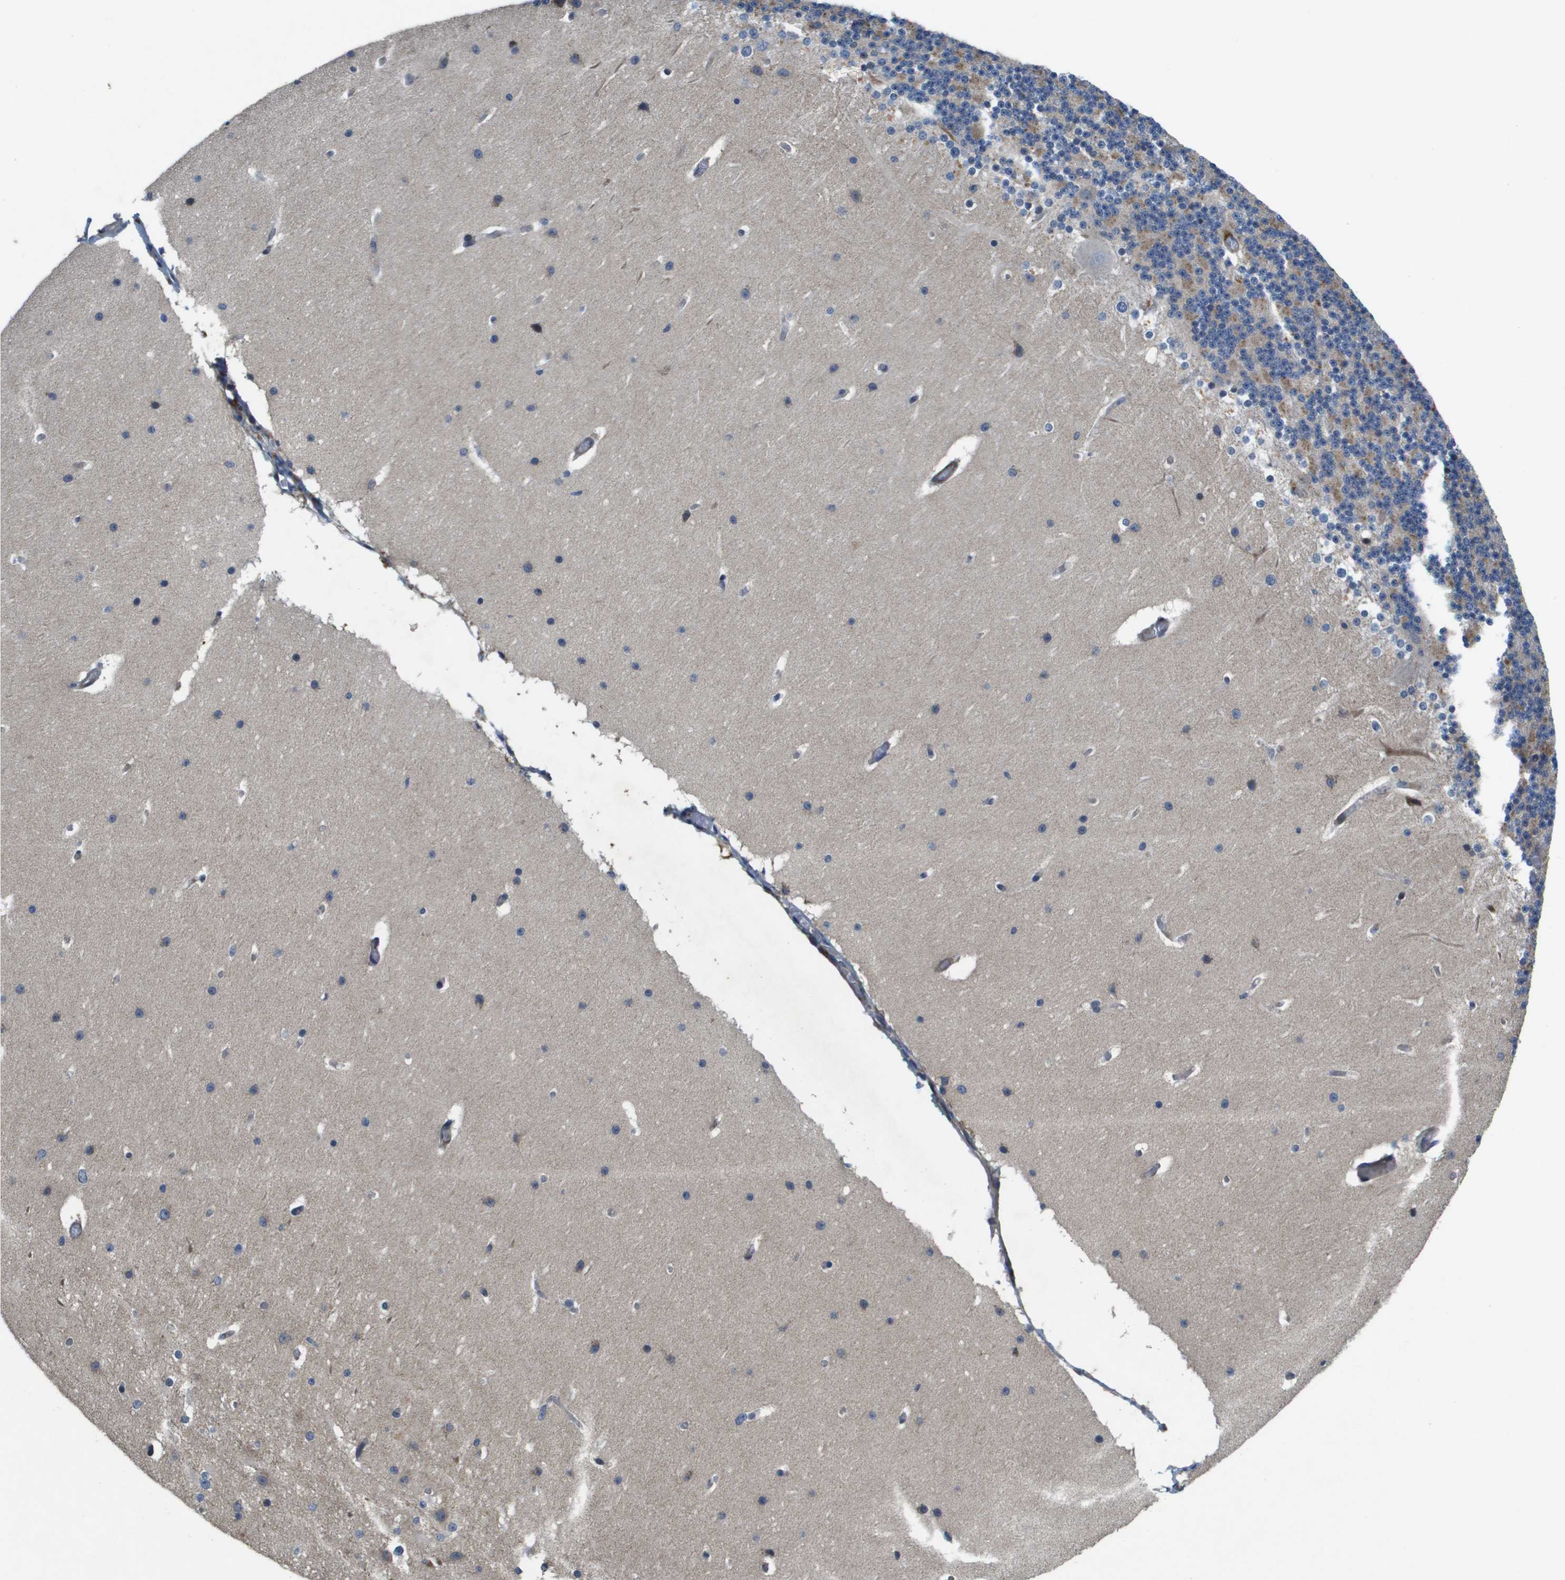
{"staining": {"intensity": "moderate", "quantity": ">75%", "location": "cytoplasmic/membranous"}, "tissue": "cerebellum", "cell_type": "Cells in granular layer", "image_type": "normal", "snomed": [{"axis": "morphology", "description": "Normal tissue, NOS"}, {"axis": "topography", "description": "Cerebellum"}], "caption": "High-magnification brightfield microscopy of unremarkable cerebellum stained with DAB (3,3'-diaminobenzidine) (brown) and counterstained with hematoxylin (blue). cells in granular layer exhibit moderate cytoplasmic/membranous staining is present in about>75% of cells.", "gene": "SCN4B", "patient": {"sex": "female", "age": 19}}